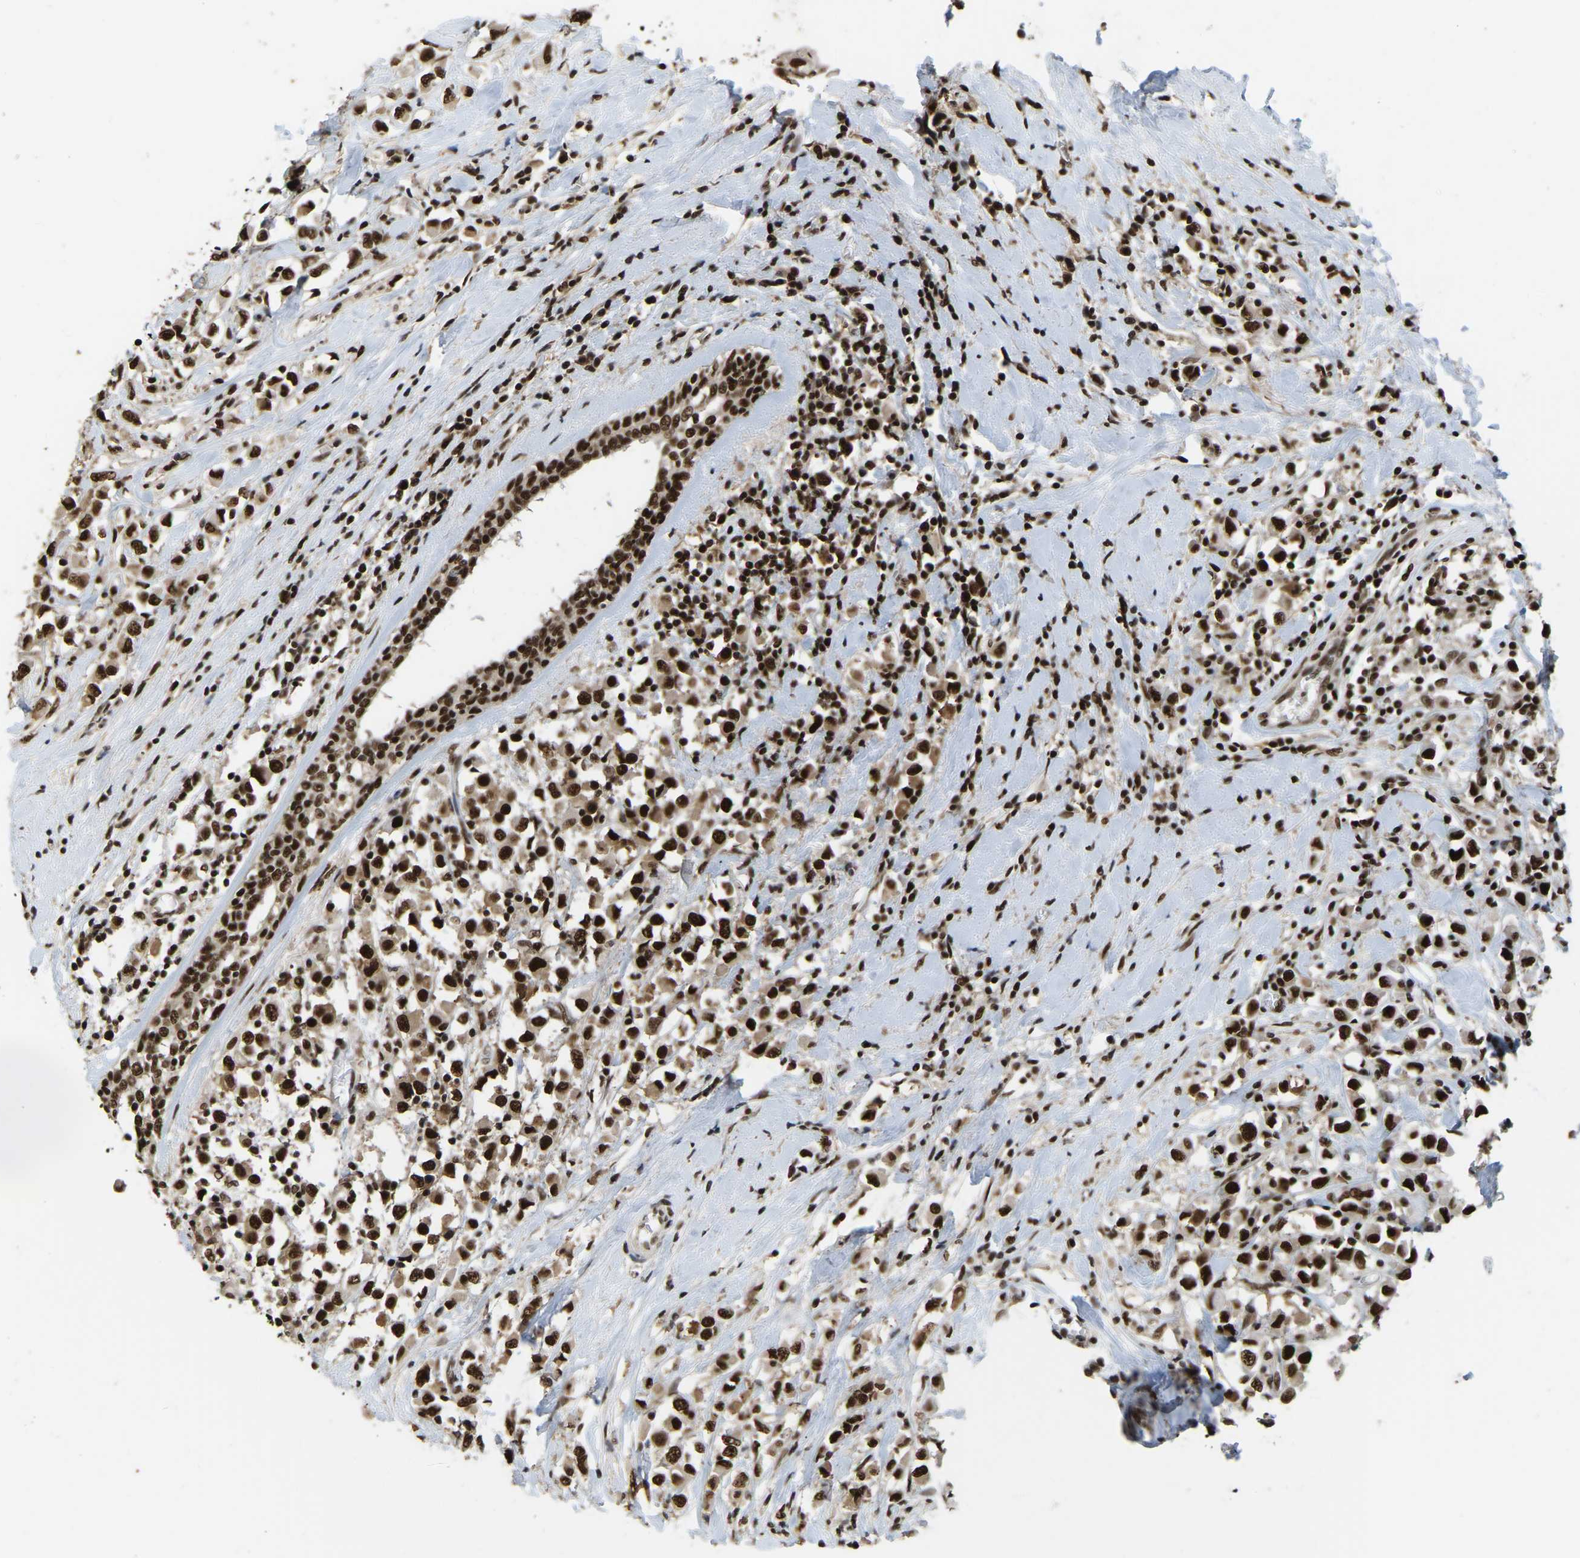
{"staining": {"intensity": "strong", "quantity": ">75%", "location": "nuclear"}, "tissue": "breast cancer", "cell_type": "Tumor cells", "image_type": "cancer", "snomed": [{"axis": "morphology", "description": "Duct carcinoma"}, {"axis": "topography", "description": "Breast"}], "caption": "Human intraductal carcinoma (breast) stained for a protein (brown) displays strong nuclear positive expression in about >75% of tumor cells.", "gene": "TBL1XR1", "patient": {"sex": "female", "age": 61}}